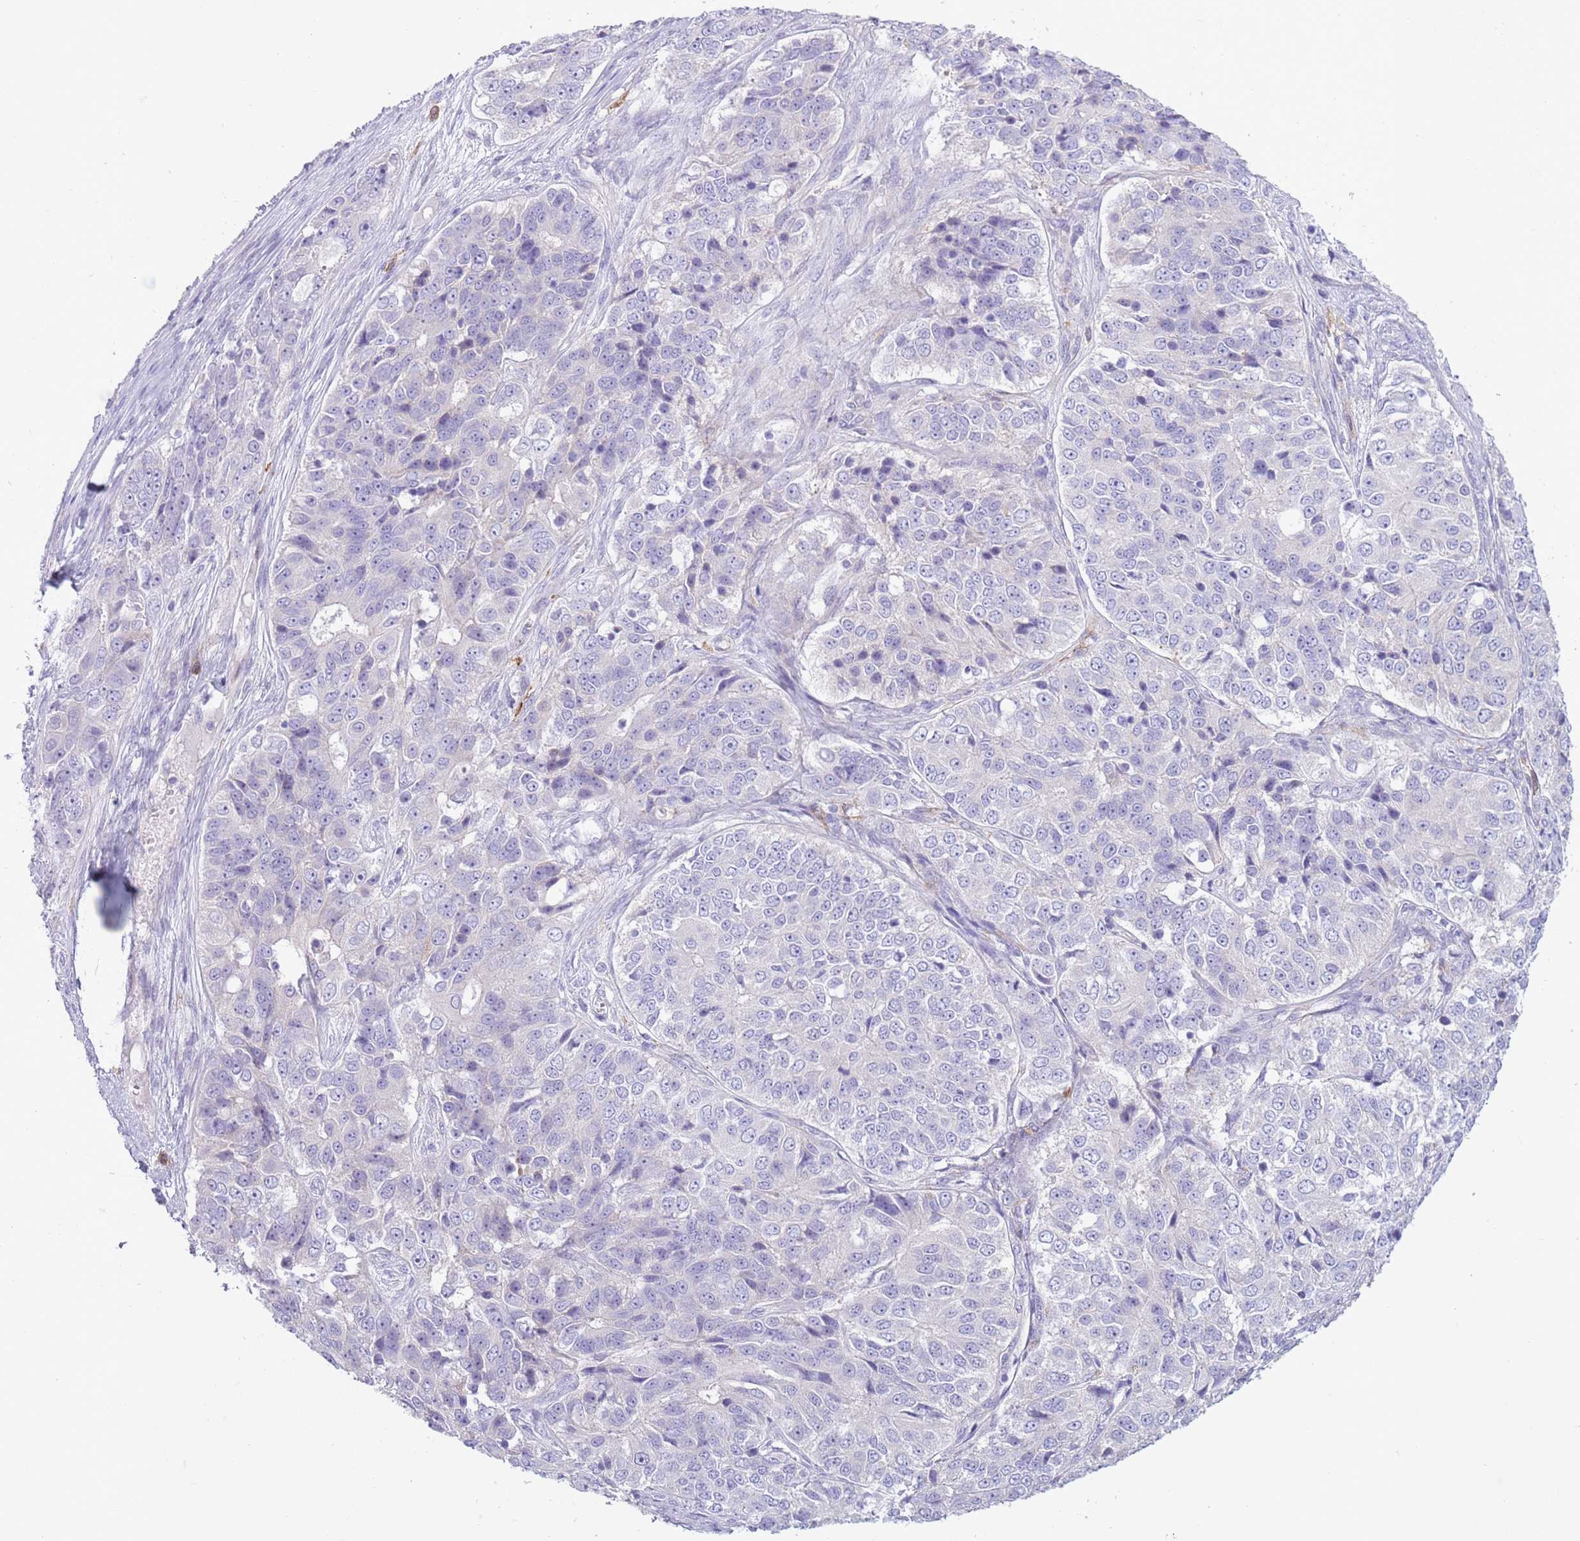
{"staining": {"intensity": "negative", "quantity": "none", "location": "none"}, "tissue": "ovarian cancer", "cell_type": "Tumor cells", "image_type": "cancer", "snomed": [{"axis": "morphology", "description": "Carcinoma, endometroid"}, {"axis": "topography", "description": "Ovary"}], "caption": "IHC image of ovarian cancer stained for a protein (brown), which displays no expression in tumor cells.", "gene": "SNX6", "patient": {"sex": "female", "age": 51}}